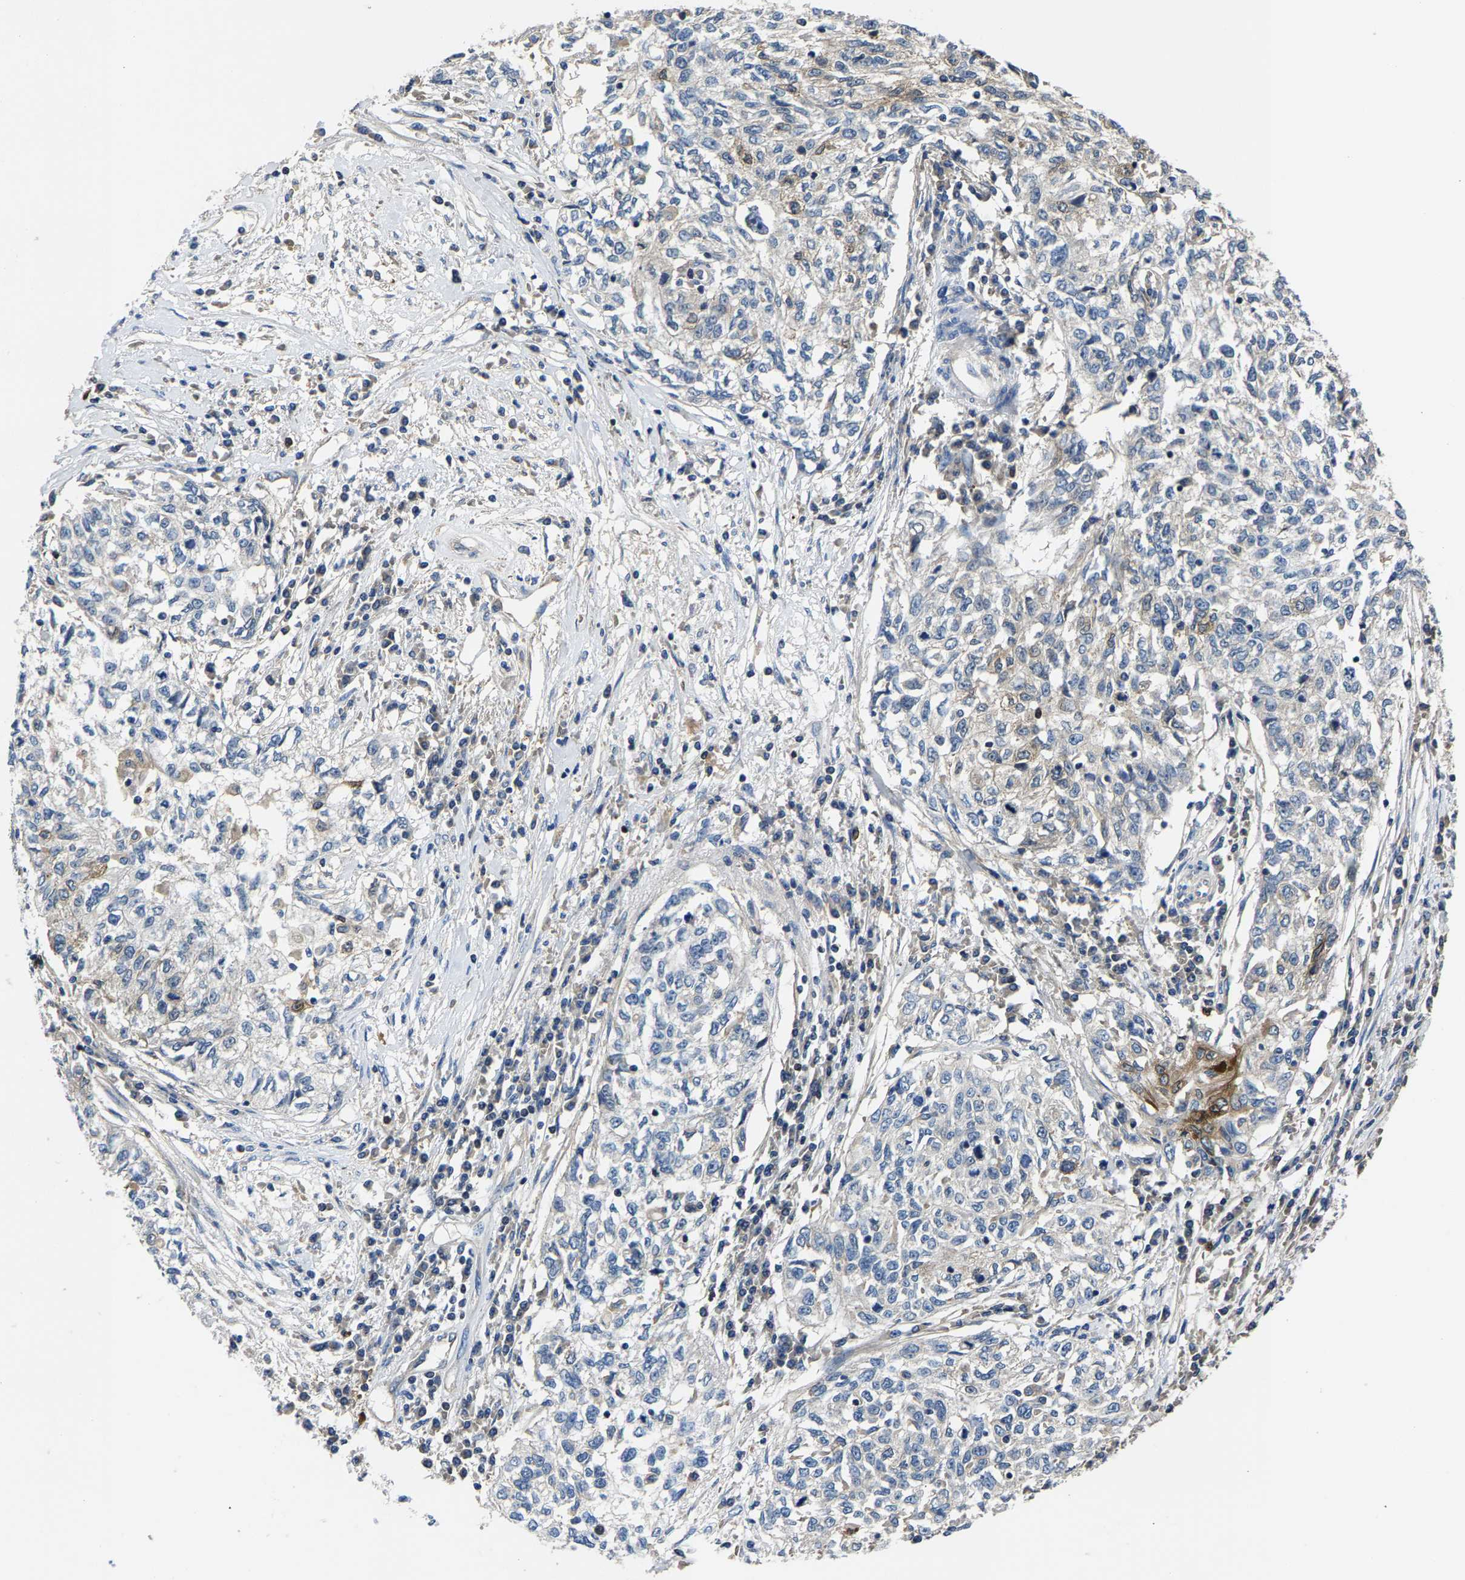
{"staining": {"intensity": "negative", "quantity": "none", "location": "none"}, "tissue": "cervical cancer", "cell_type": "Tumor cells", "image_type": "cancer", "snomed": [{"axis": "morphology", "description": "Squamous cell carcinoma, NOS"}, {"axis": "topography", "description": "Cervix"}], "caption": "Protein analysis of cervical cancer reveals no significant staining in tumor cells.", "gene": "AGBL3", "patient": {"sex": "female", "age": 57}}